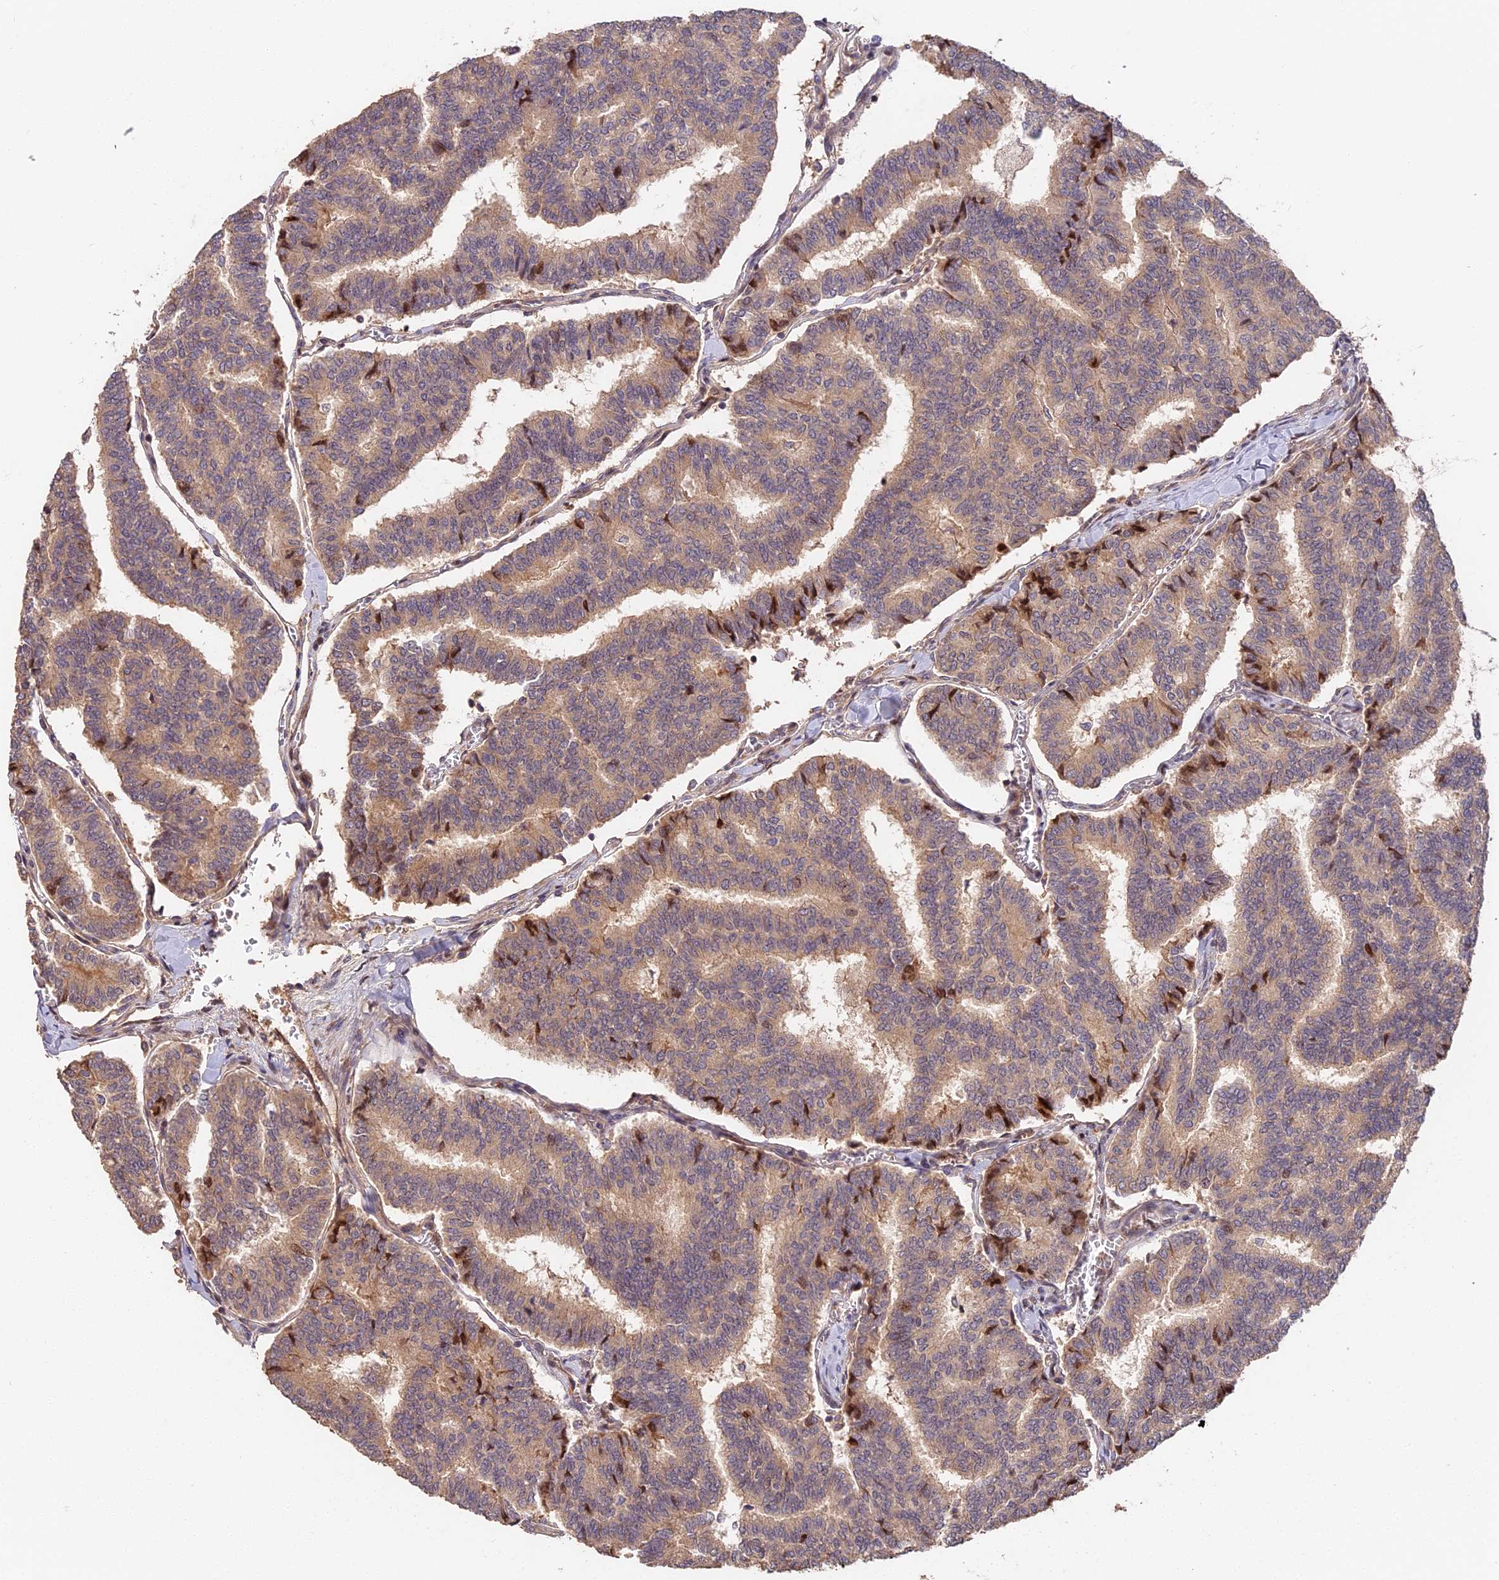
{"staining": {"intensity": "negative", "quantity": "none", "location": "none"}, "tissue": "thyroid cancer", "cell_type": "Tumor cells", "image_type": "cancer", "snomed": [{"axis": "morphology", "description": "Papillary adenocarcinoma, NOS"}, {"axis": "topography", "description": "Thyroid gland"}], "caption": "The photomicrograph demonstrates no significant staining in tumor cells of thyroid cancer (papillary adenocarcinoma).", "gene": "ARHGAP17", "patient": {"sex": "female", "age": 35}}